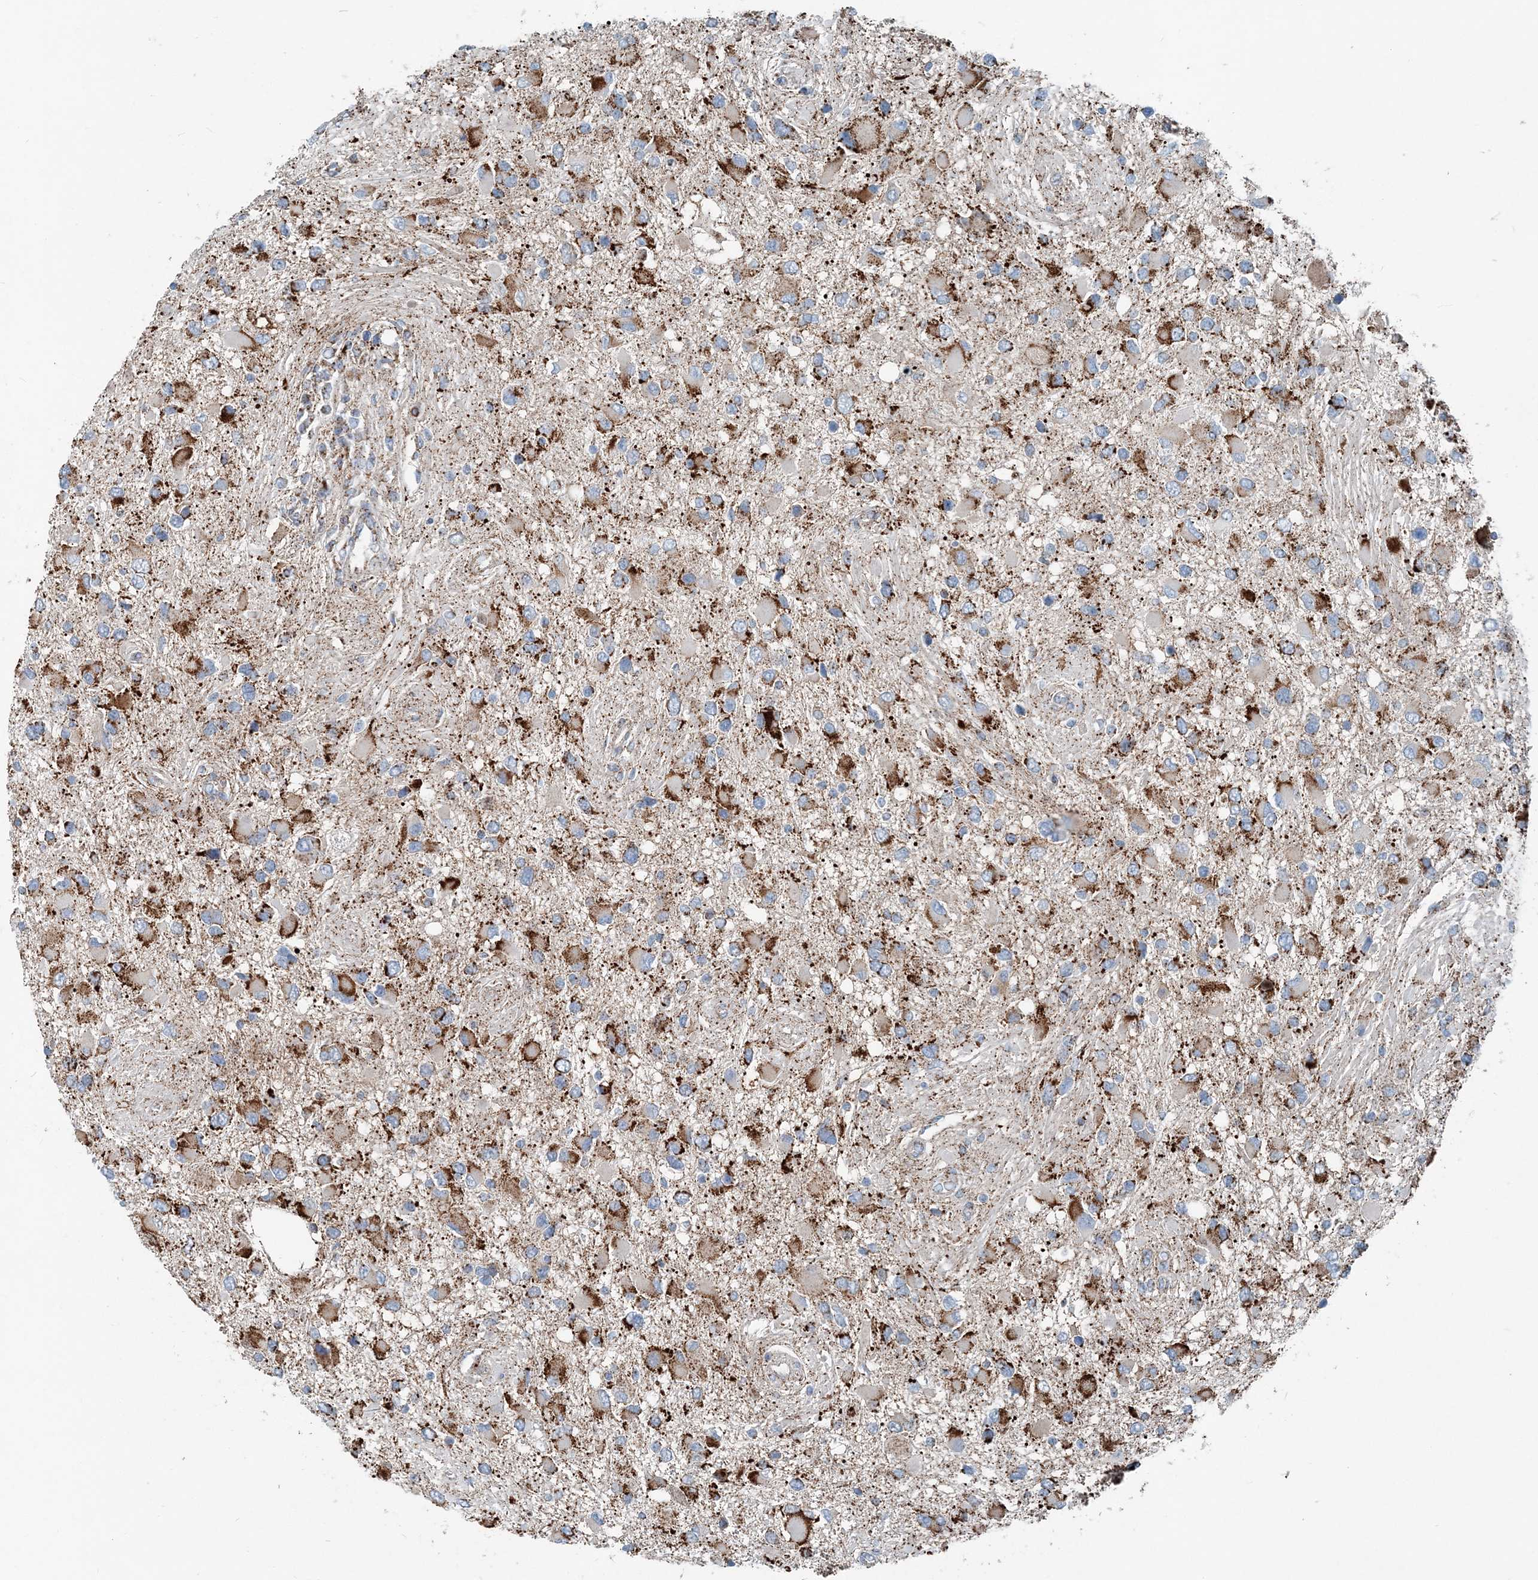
{"staining": {"intensity": "strong", "quantity": ">75%", "location": "cytoplasmic/membranous"}, "tissue": "glioma", "cell_type": "Tumor cells", "image_type": "cancer", "snomed": [{"axis": "morphology", "description": "Glioma, malignant, High grade"}, {"axis": "topography", "description": "Brain"}], "caption": "Immunohistochemistry (DAB) staining of glioma displays strong cytoplasmic/membranous protein staining in about >75% of tumor cells. (brown staining indicates protein expression, while blue staining denotes nuclei).", "gene": "INTU", "patient": {"sex": "male", "age": 53}}